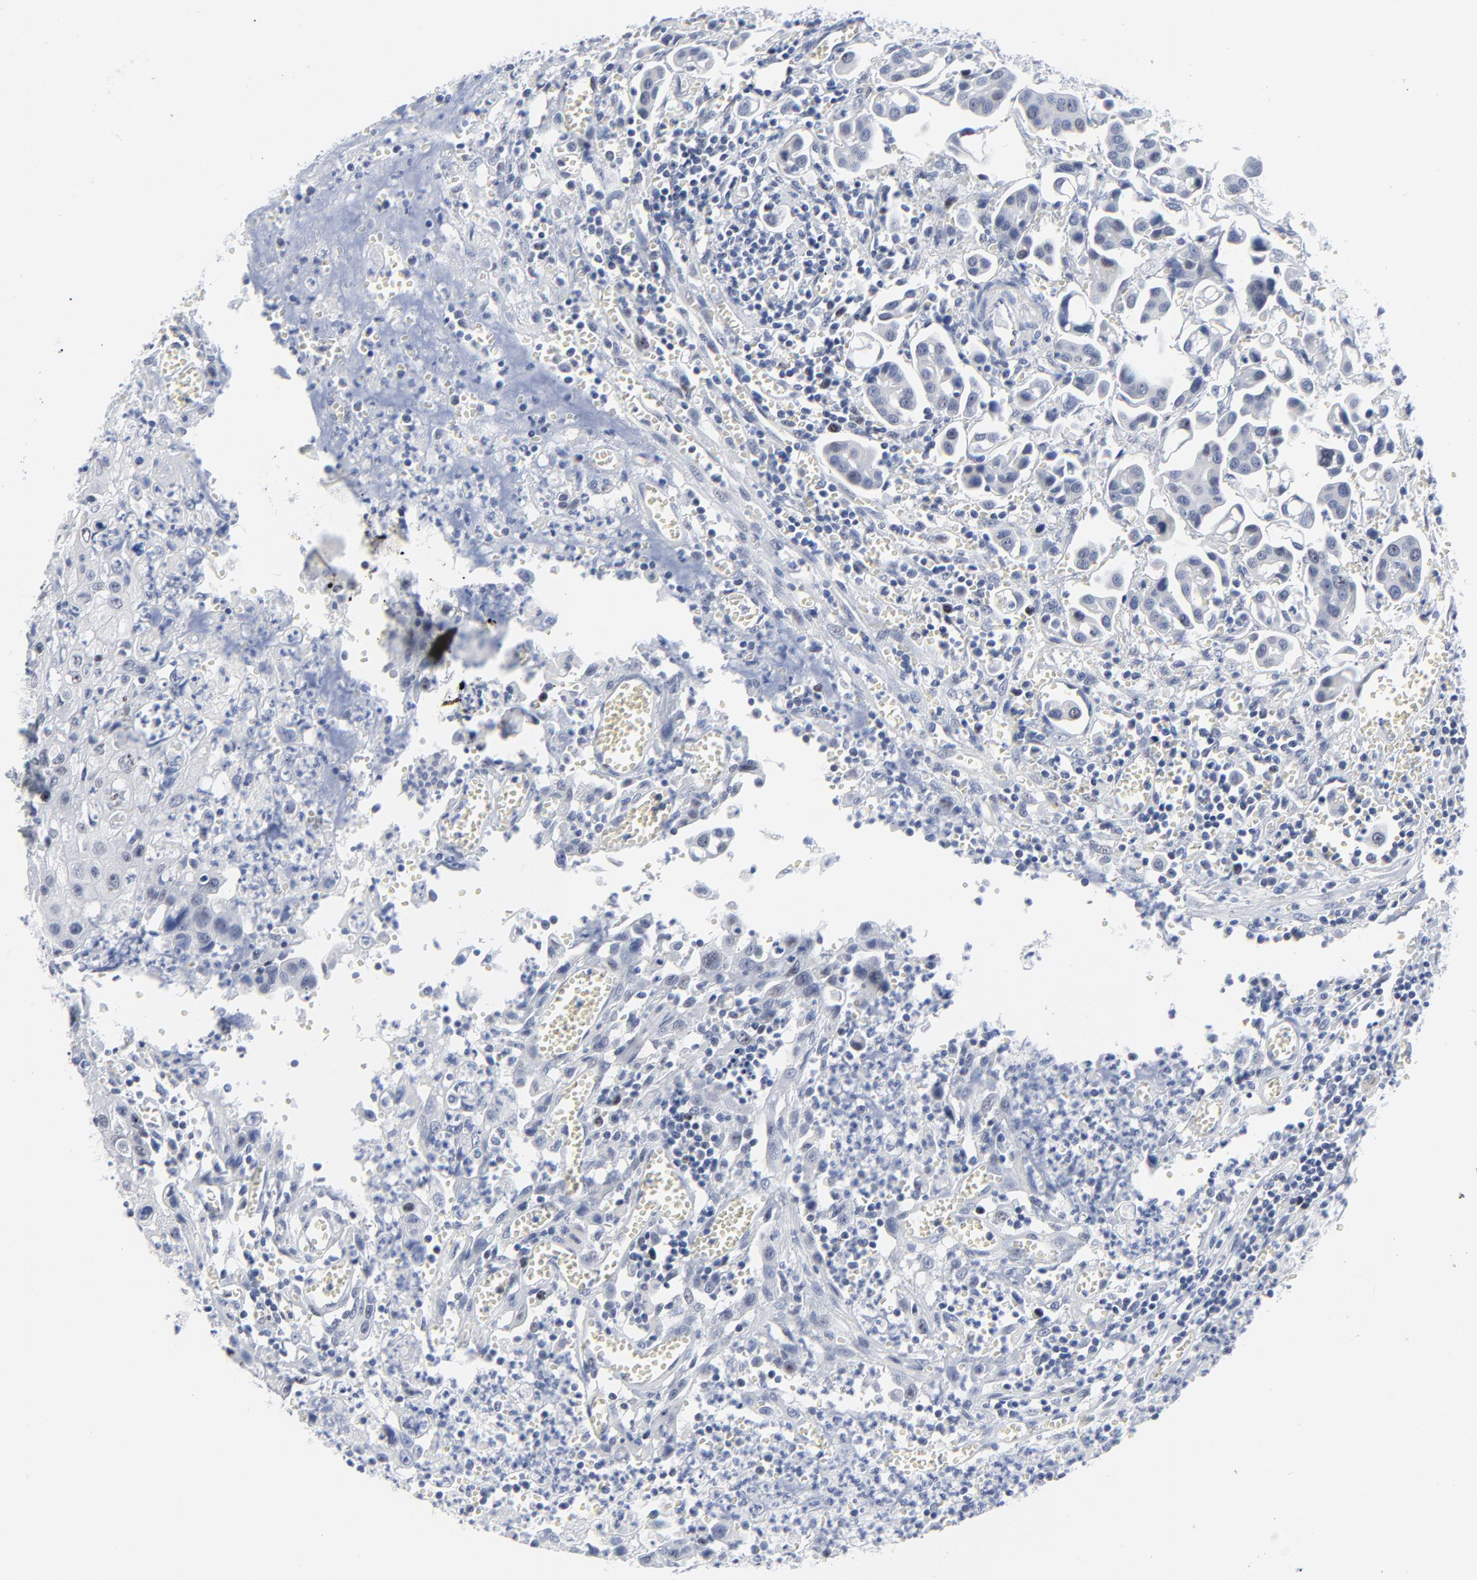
{"staining": {"intensity": "negative", "quantity": "none", "location": "none"}, "tissue": "urothelial cancer", "cell_type": "Tumor cells", "image_type": "cancer", "snomed": [{"axis": "morphology", "description": "Urothelial carcinoma, High grade"}, {"axis": "topography", "description": "Urinary bladder"}], "caption": "IHC micrograph of neoplastic tissue: urothelial cancer stained with DAB (3,3'-diaminobenzidine) reveals no significant protein positivity in tumor cells. Brightfield microscopy of immunohistochemistry stained with DAB (3,3'-diaminobenzidine) (brown) and hematoxylin (blue), captured at high magnification.", "gene": "ZNF589", "patient": {"sex": "male", "age": 66}}